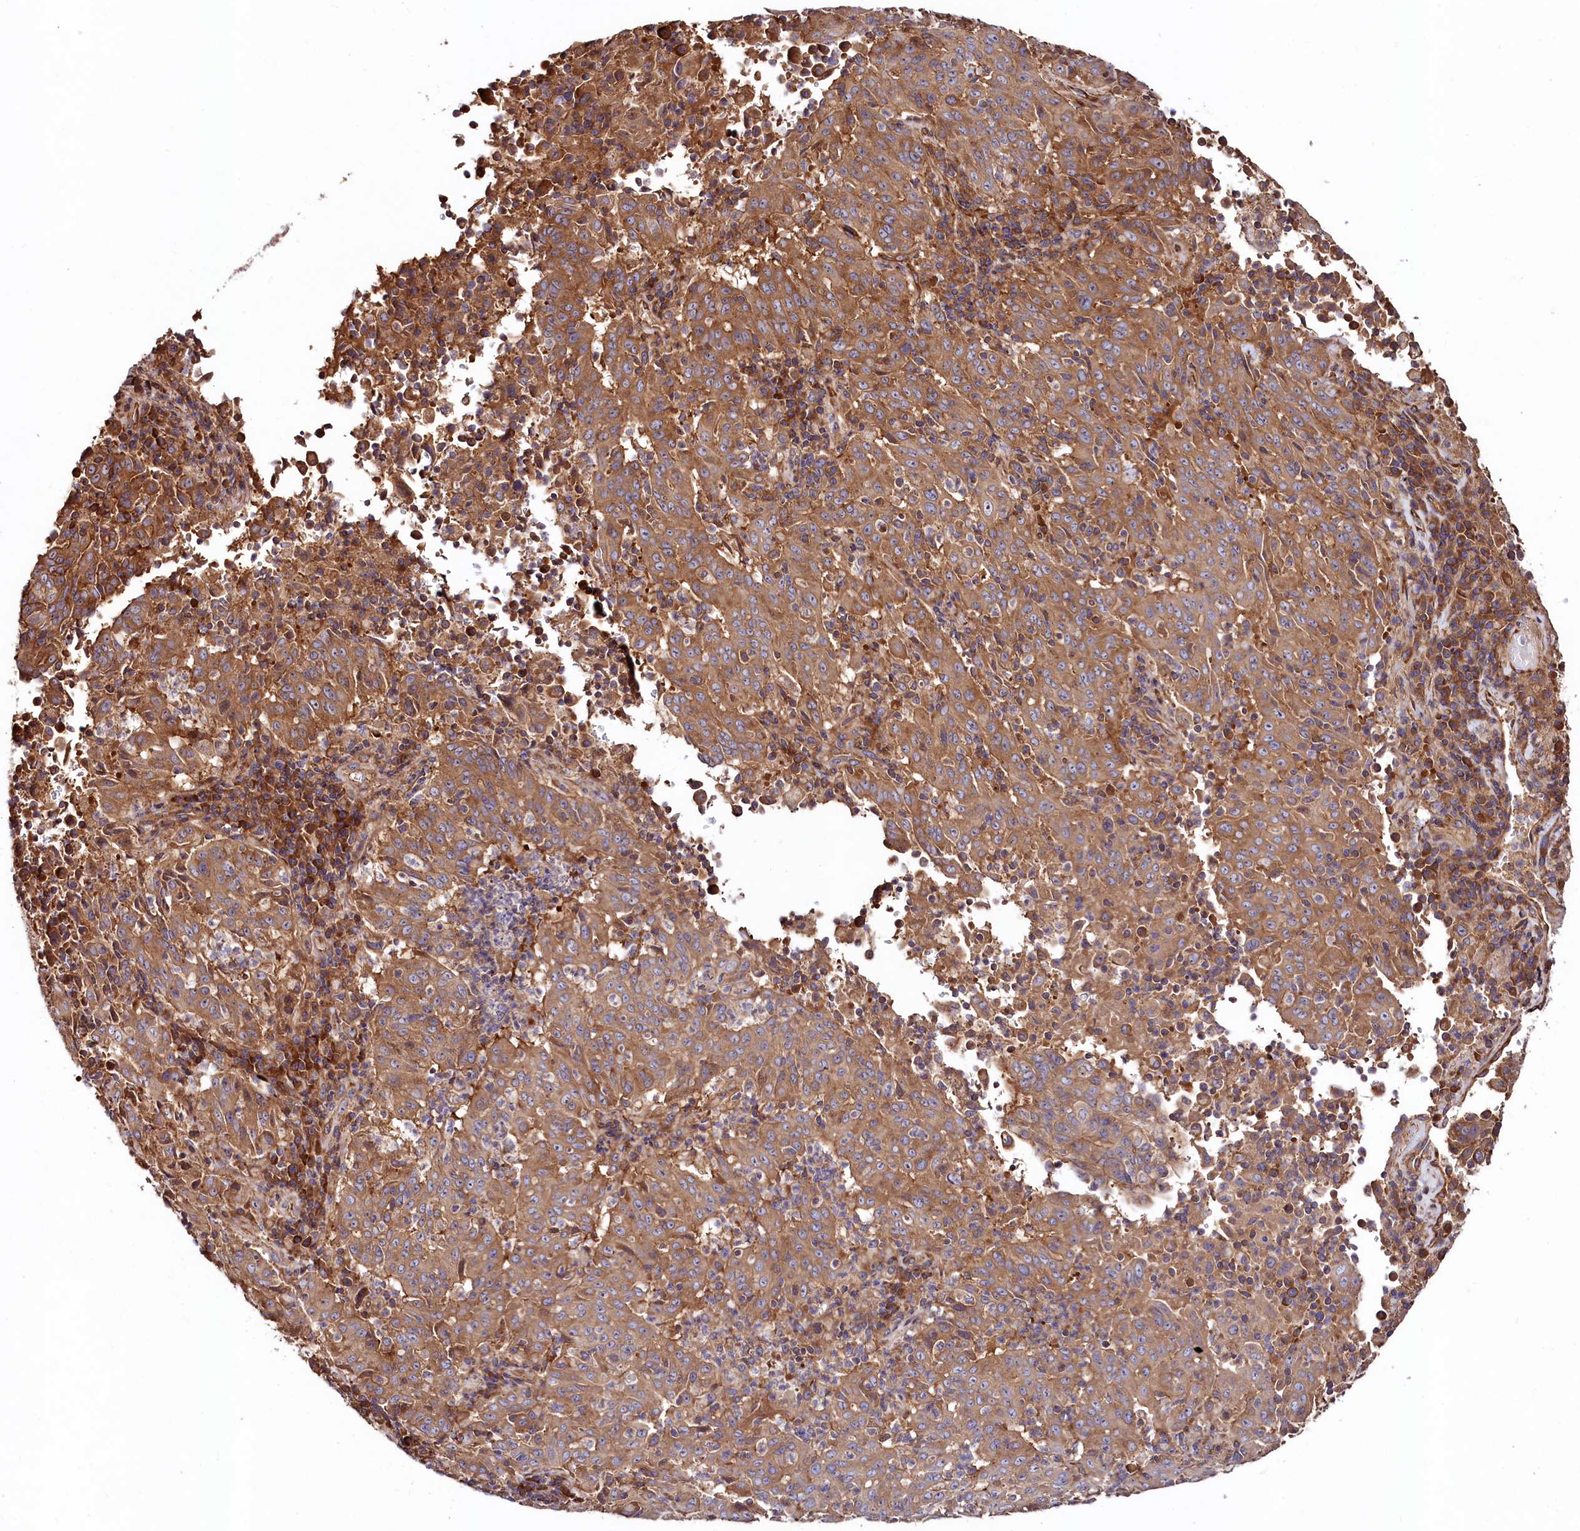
{"staining": {"intensity": "moderate", "quantity": ">75%", "location": "cytoplasmic/membranous"}, "tissue": "pancreatic cancer", "cell_type": "Tumor cells", "image_type": "cancer", "snomed": [{"axis": "morphology", "description": "Adenocarcinoma, NOS"}, {"axis": "topography", "description": "Pancreas"}], "caption": "A high-resolution micrograph shows immunohistochemistry (IHC) staining of pancreatic adenocarcinoma, which exhibits moderate cytoplasmic/membranous positivity in approximately >75% of tumor cells.", "gene": "KLHDC4", "patient": {"sex": "male", "age": 63}}